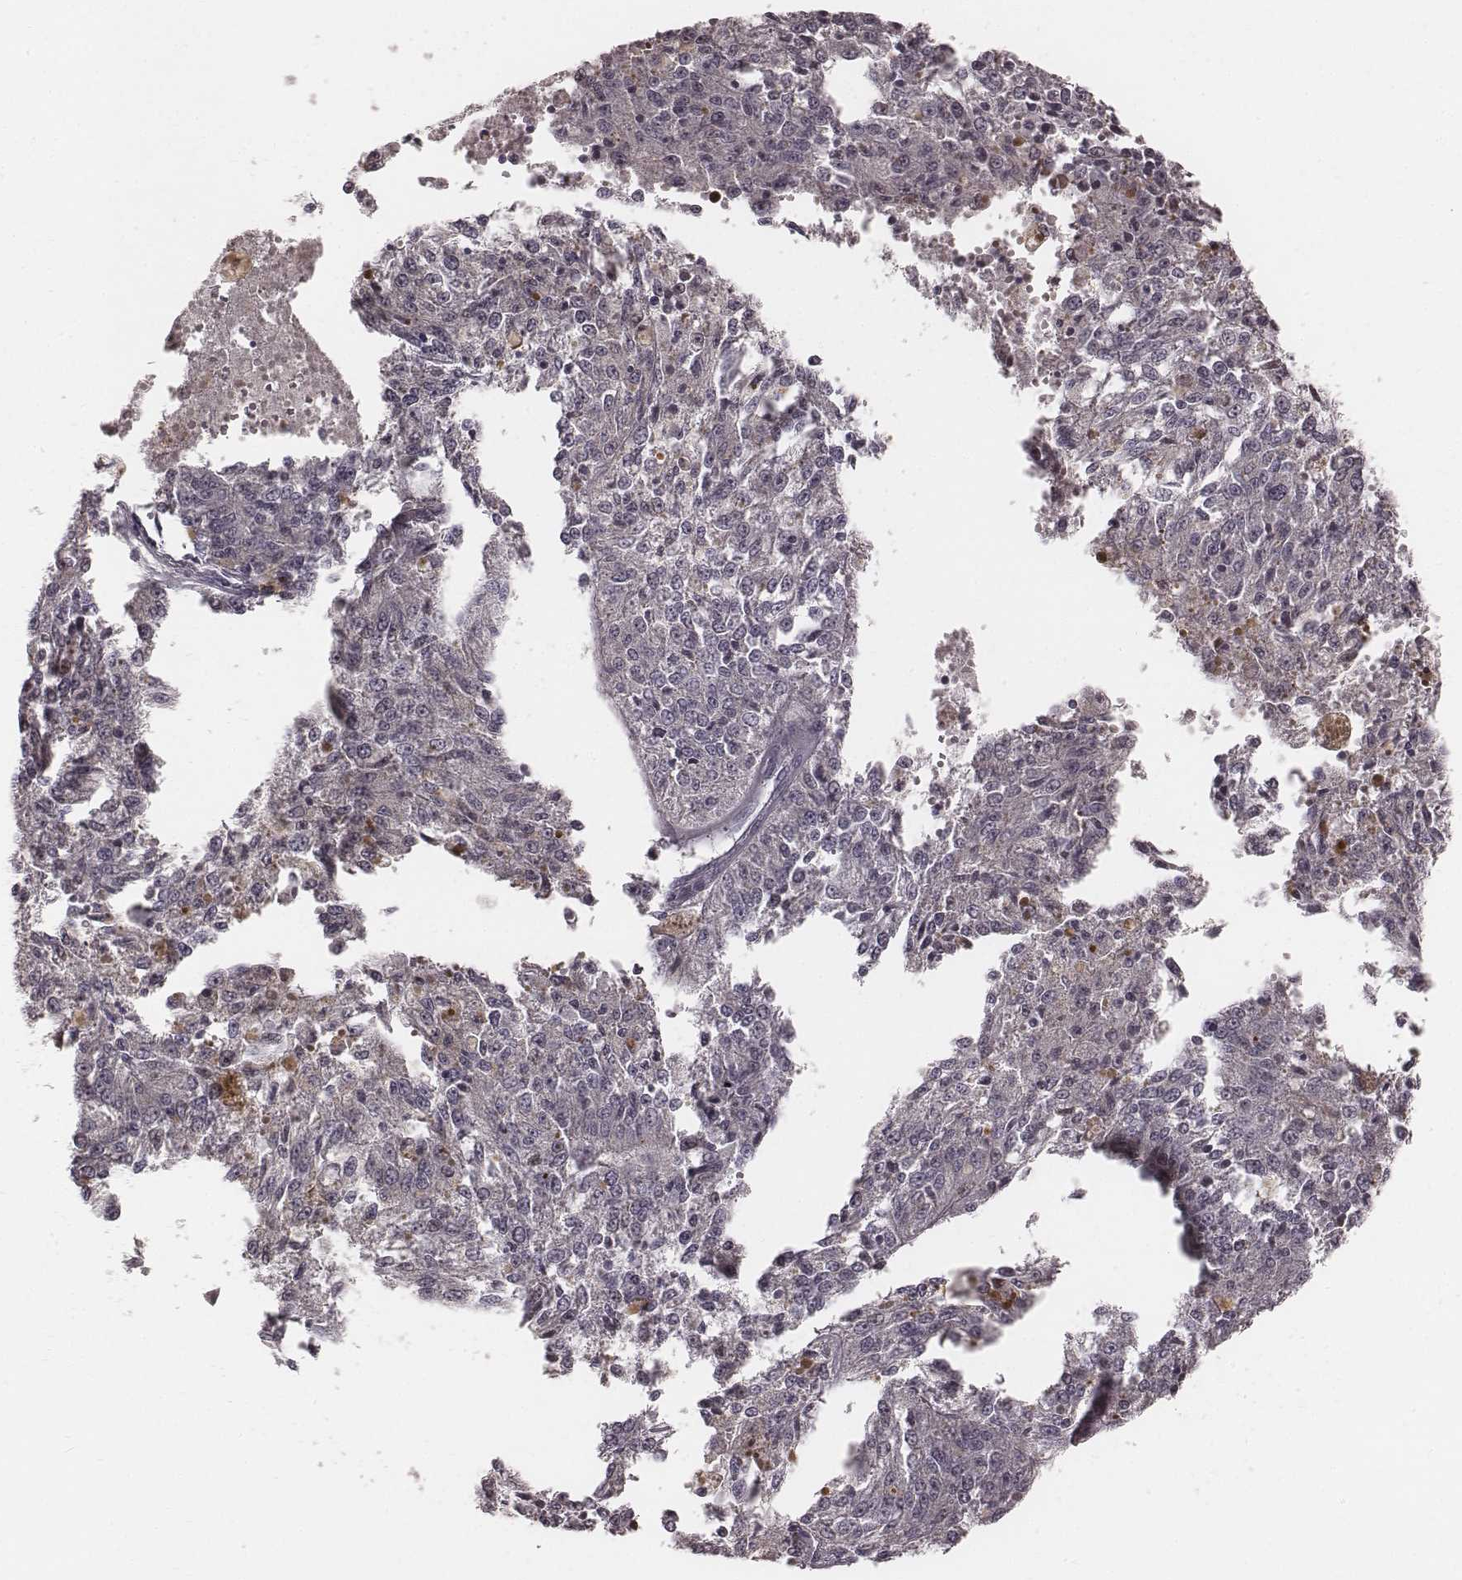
{"staining": {"intensity": "negative", "quantity": "none", "location": "none"}, "tissue": "melanoma", "cell_type": "Tumor cells", "image_type": "cancer", "snomed": [{"axis": "morphology", "description": "Malignant melanoma, Metastatic site"}, {"axis": "topography", "description": "Lymph node"}], "caption": "Tumor cells are negative for brown protein staining in melanoma. (DAB IHC with hematoxylin counter stain).", "gene": "IQCG", "patient": {"sex": "female", "age": 64}}